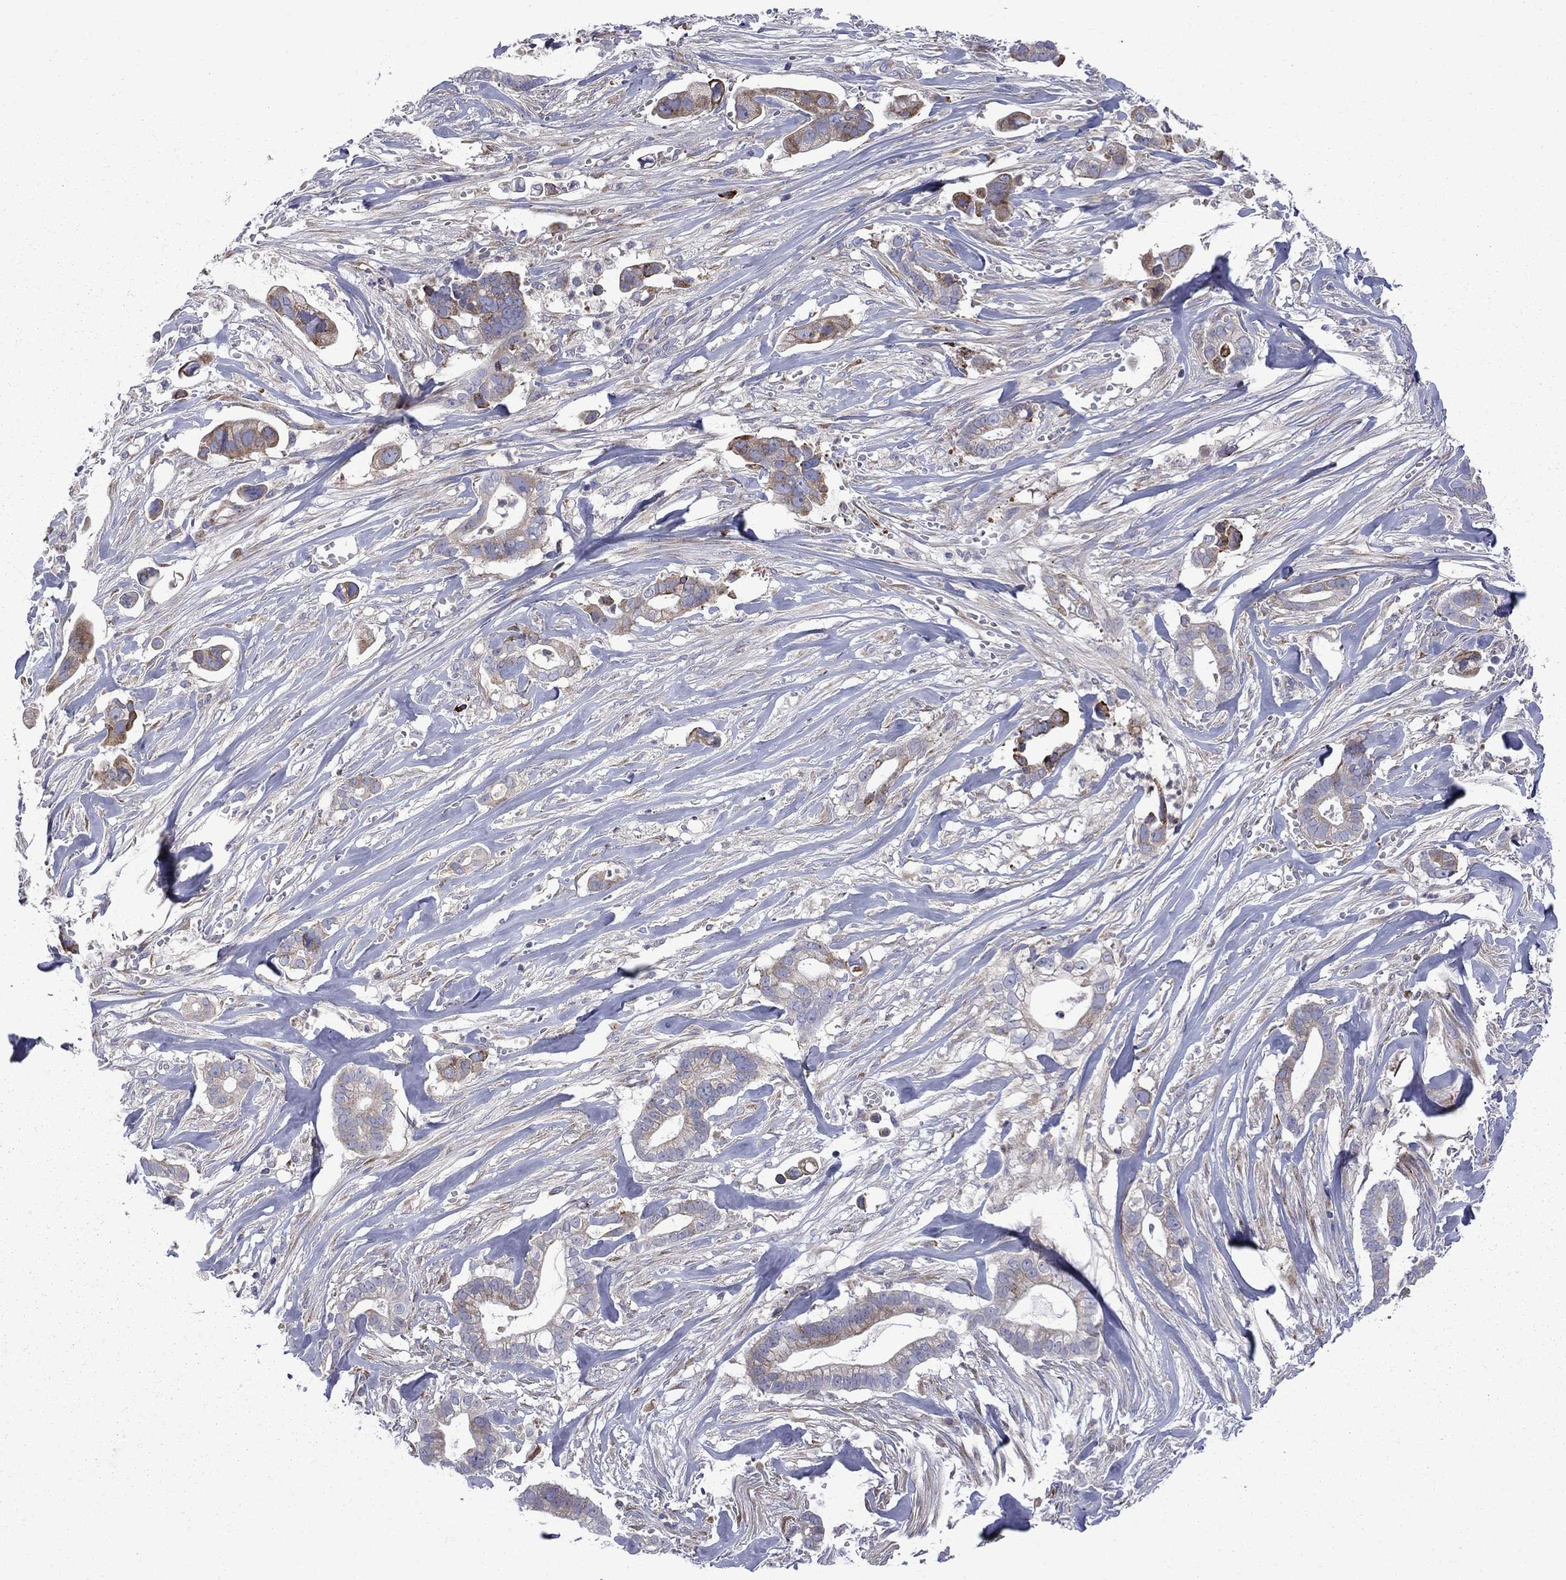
{"staining": {"intensity": "moderate", "quantity": "<25%", "location": "cytoplasmic/membranous"}, "tissue": "pancreatic cancer", "cell_type": "Tumor cells", "image_type": "cancer", "snomed": [{"axis": "morphology", "description": "Adenocarcinoma, NOS"}, {"axis": "topography", "description": "Pancreas"}], "caption": "IHC staining of pancreatic cancer, which reveals low levels of moderate cytoplasmic/membranous staining in approximately <25% of tumor cells indicating moderate cytoplasmic/membranous protein positivity. The staining was performed using DAB (brown) for protein detection and nuclei were counterstained in hematoxylin (blue).", "gene": "ASNS", "patient": {"sex": "male", "age": 61}}